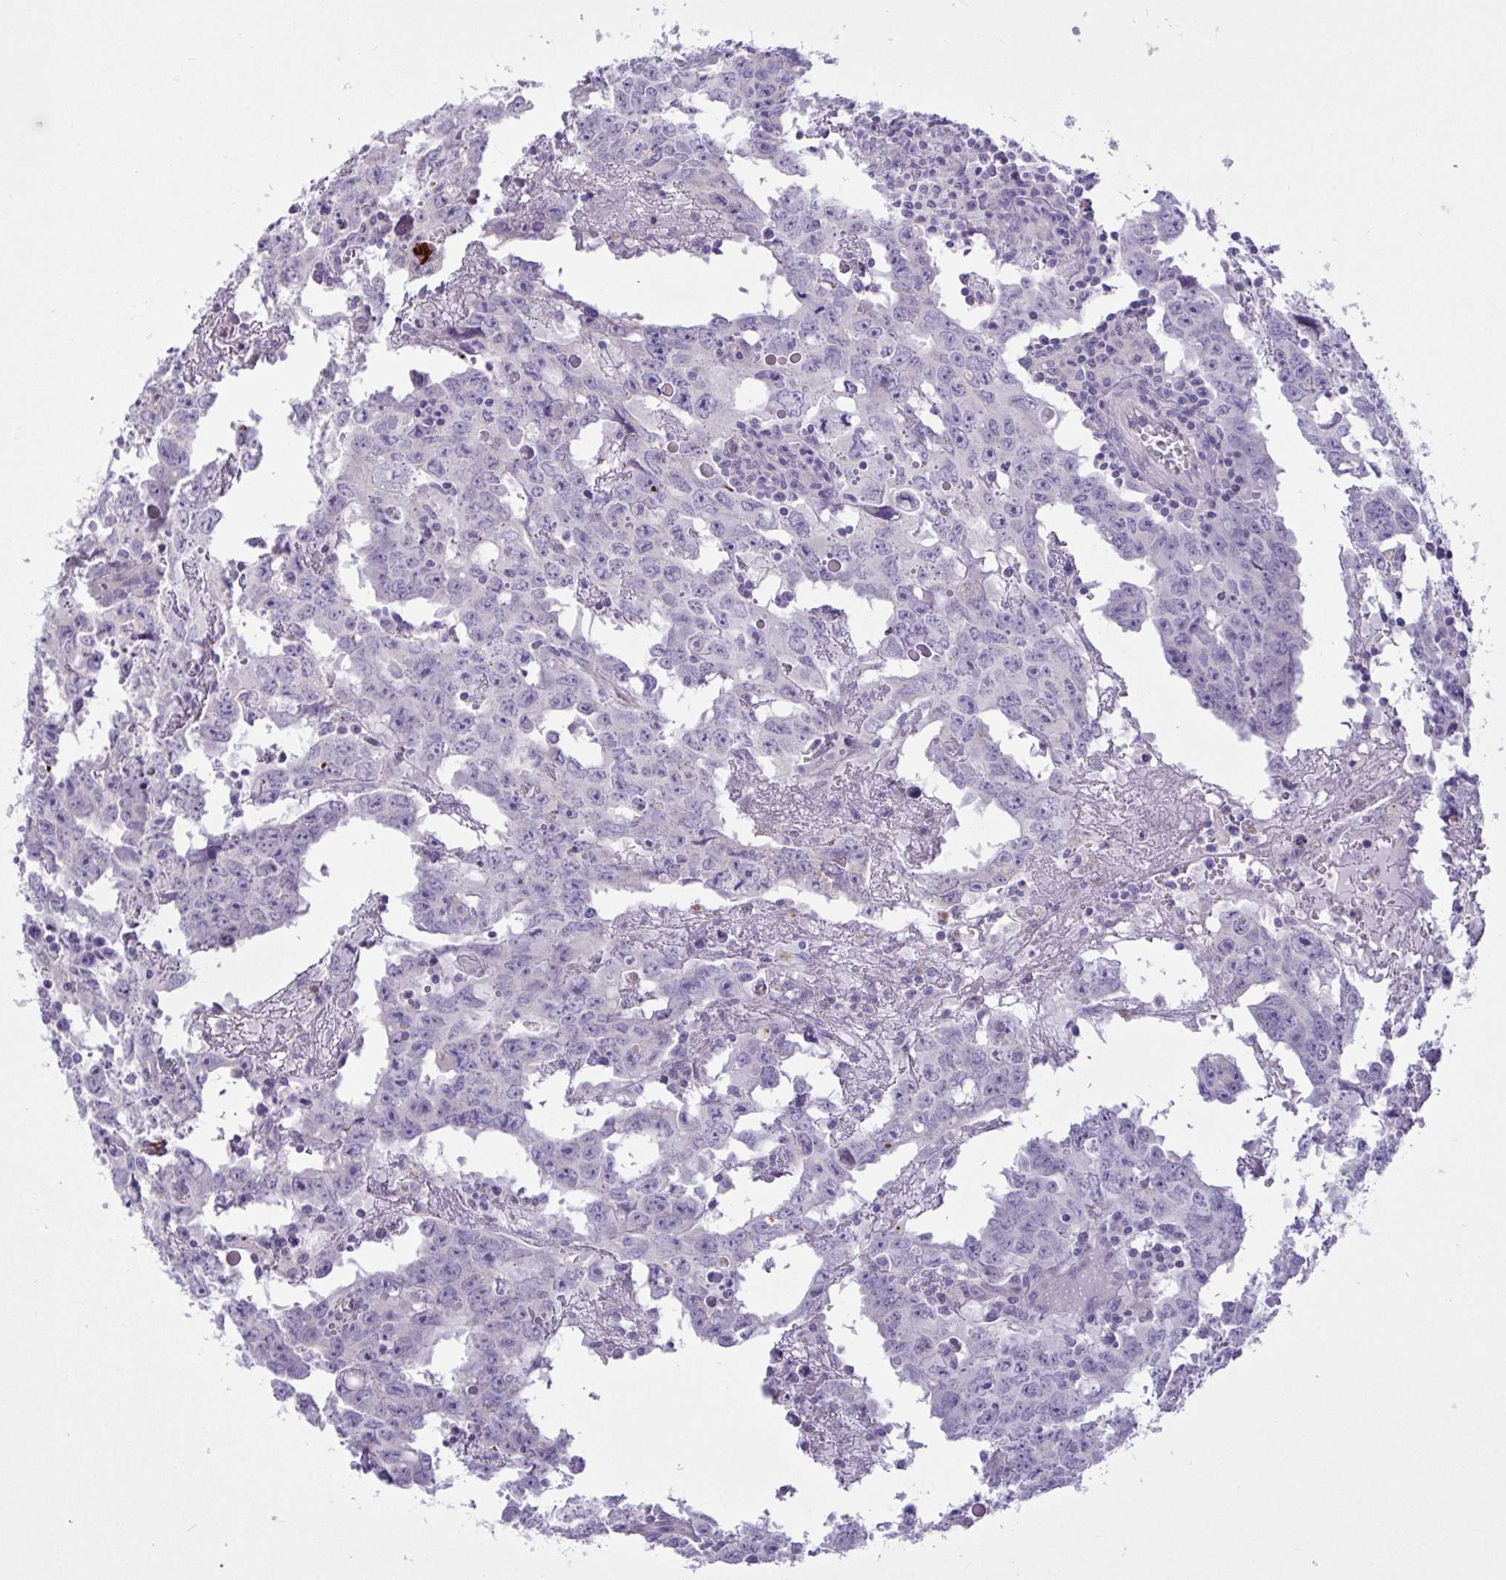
{"staining": {"intensity": "negative", "quantity": "none", "location": "none"}, "tissue": "testis cancer", "cell_type": "Tumor cells", "image_type": "cancer", "snomed": [{"axis": "morphology", "description": "Carcinoma, Embryonal, NOS"}, {"axis": "topography", "description": "Testis"}], "caption": "There is no significant staining in tumor cells of testis embryonal carcinoma. (Immunohistochemistry, brightfield microscopy, high magnification).", "gene": "C4orf33", "patient": {"sex": "male", "age": 22}}